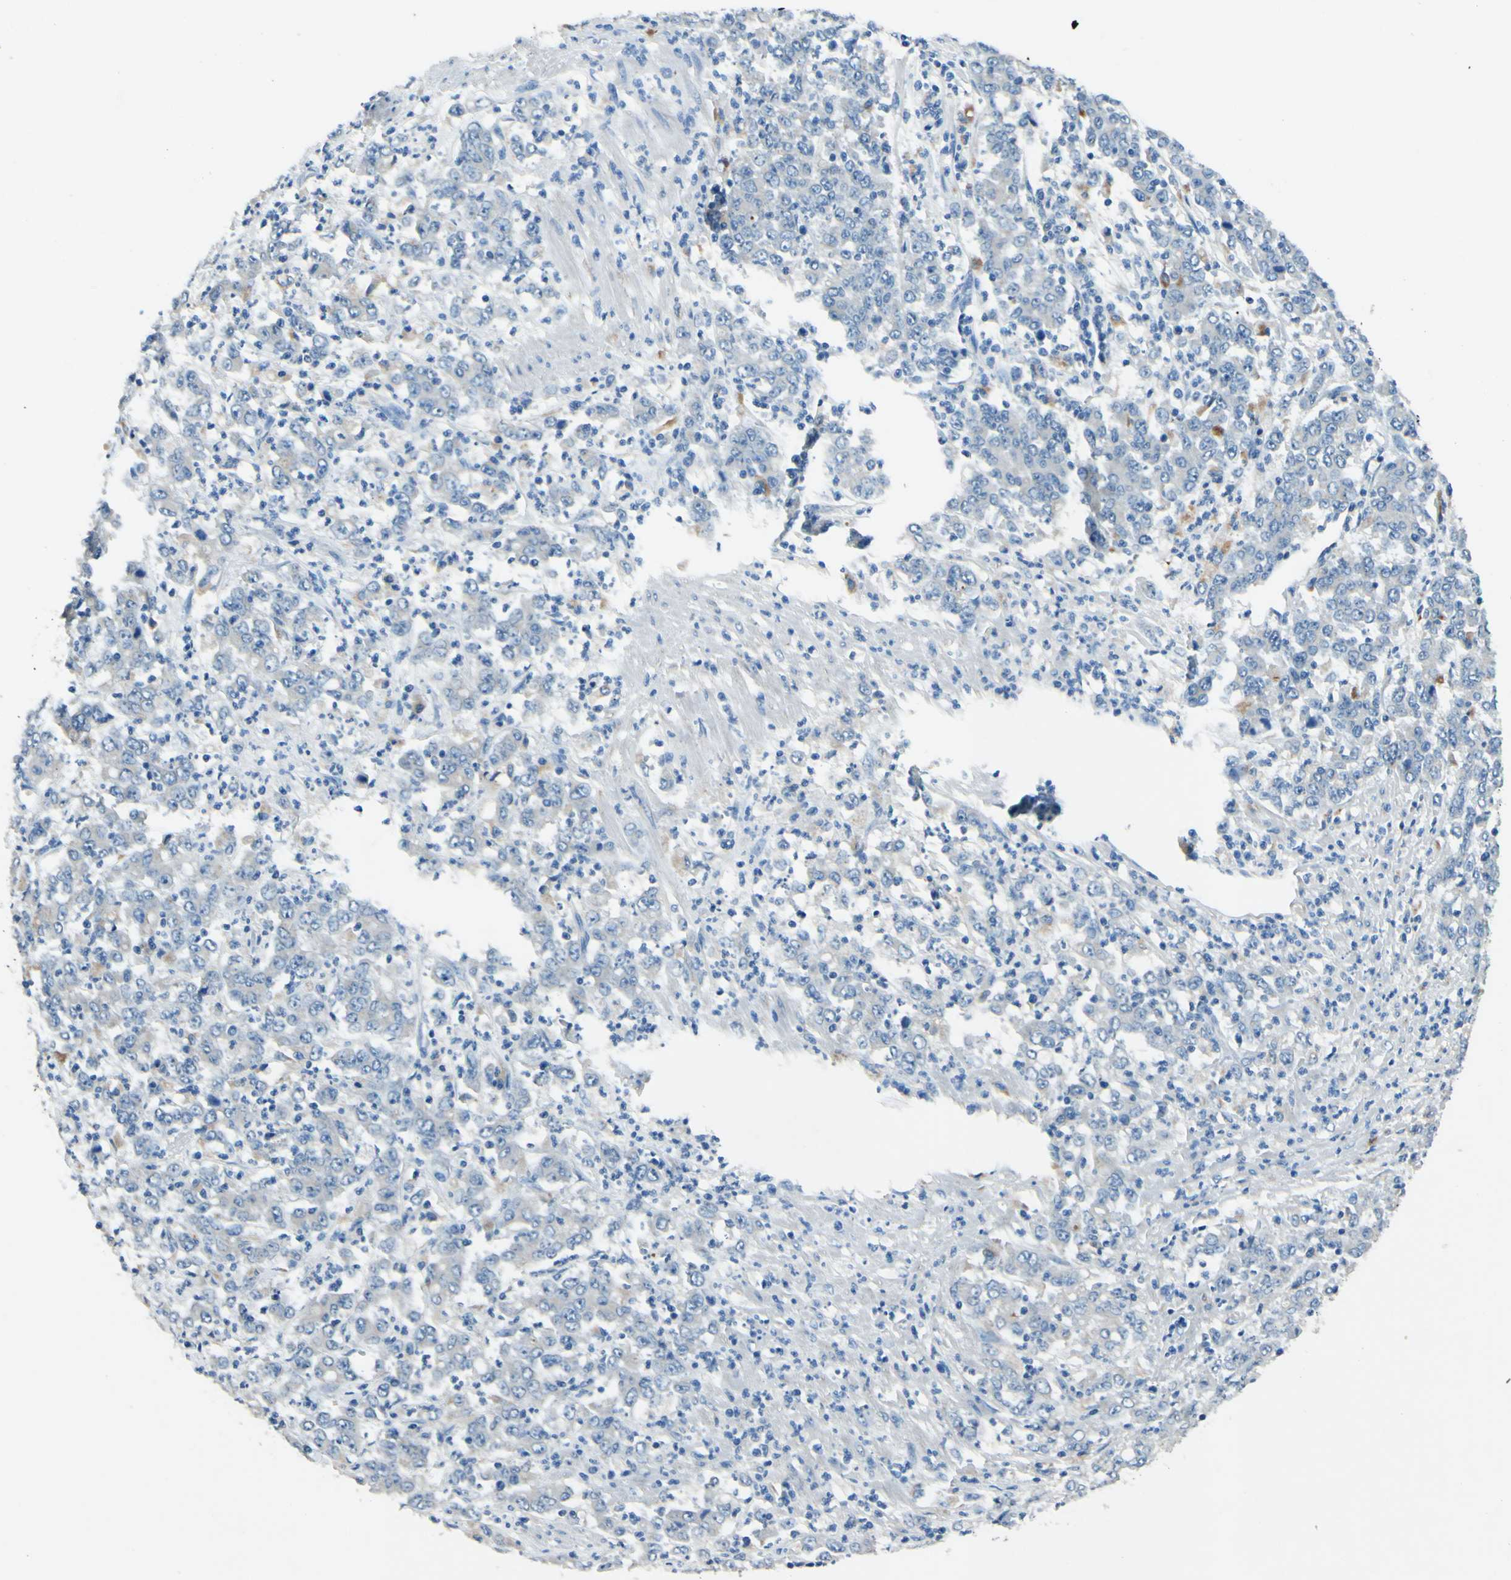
{"staining": {"intensity": "negative", "quantity": "none", "location": "none"}, "tissue": "stomach cancer", "cell_type": "Tumor cells", "image_type": "cancer", "snomed": [{"axis": "morphology", "description": "Adenocarcinoma, NOS"}, {"axis": "topography", "description": "Stomach, lower"}], "caption": "Image shows no protein staining in tumor cells of stomach cancer tissue. Brightfield microscopy of IHC stained with DAB (3,3'-diaminobenzidine) (brown) and hematoxylin (blue), captured at high magnification.", "gene": "CDH10", "patient": {"sex": "female", "age": 71}}